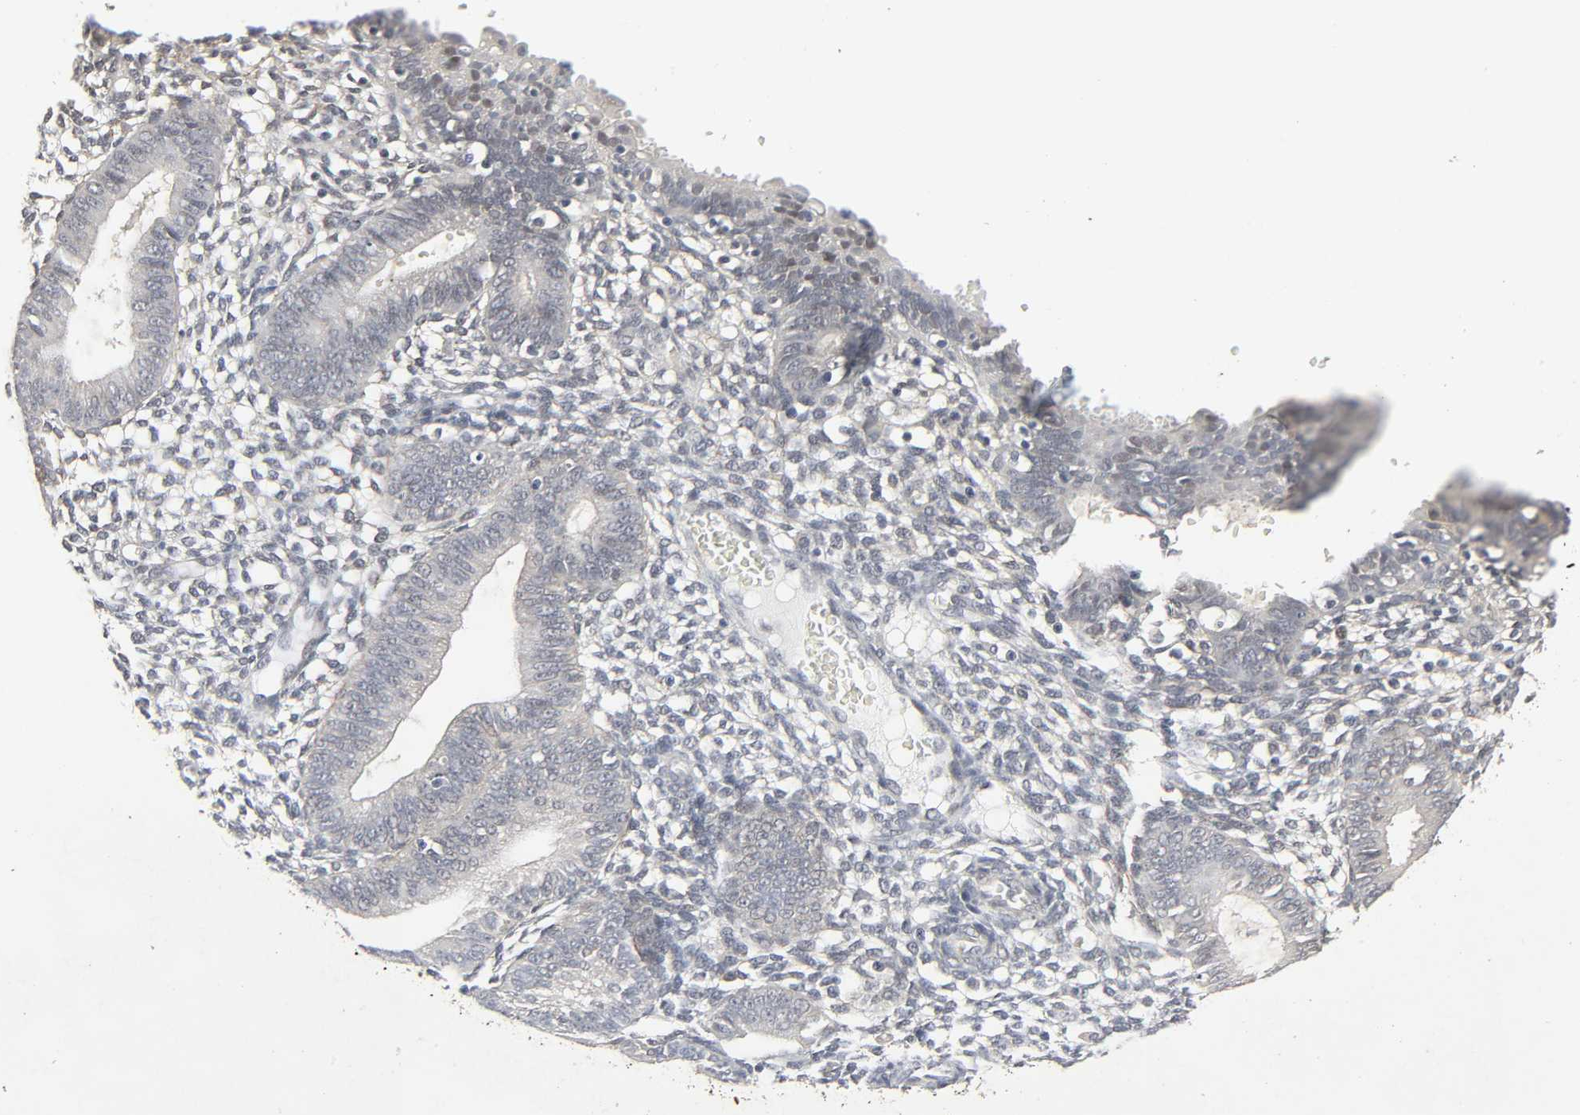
{"staining": {"intensity": "moderate", "quantity": "25%-75%", "location": "cytoplasmic/membranous"}, "tissue": "endometrium", "cell_type": "Cells in endometrial stroma", "image_type": "normal", "snomed": [{"axis": "morphology", "description": "Normal tissue, NOS"}, {"axis": "topography", "description": "Endometrium"}], "caption": "Protein positivity by IHC shows moderate cytoplasmic/membranous expression in about 25%-75% of cells in endometrial stroma in normal endometrium. (DAB (3,3'-diaminobenzidine) IHC with brightfield microscopy, high magnification).", "gene": "ZNF222", "patient": {"sex": "female", "age": 61}}